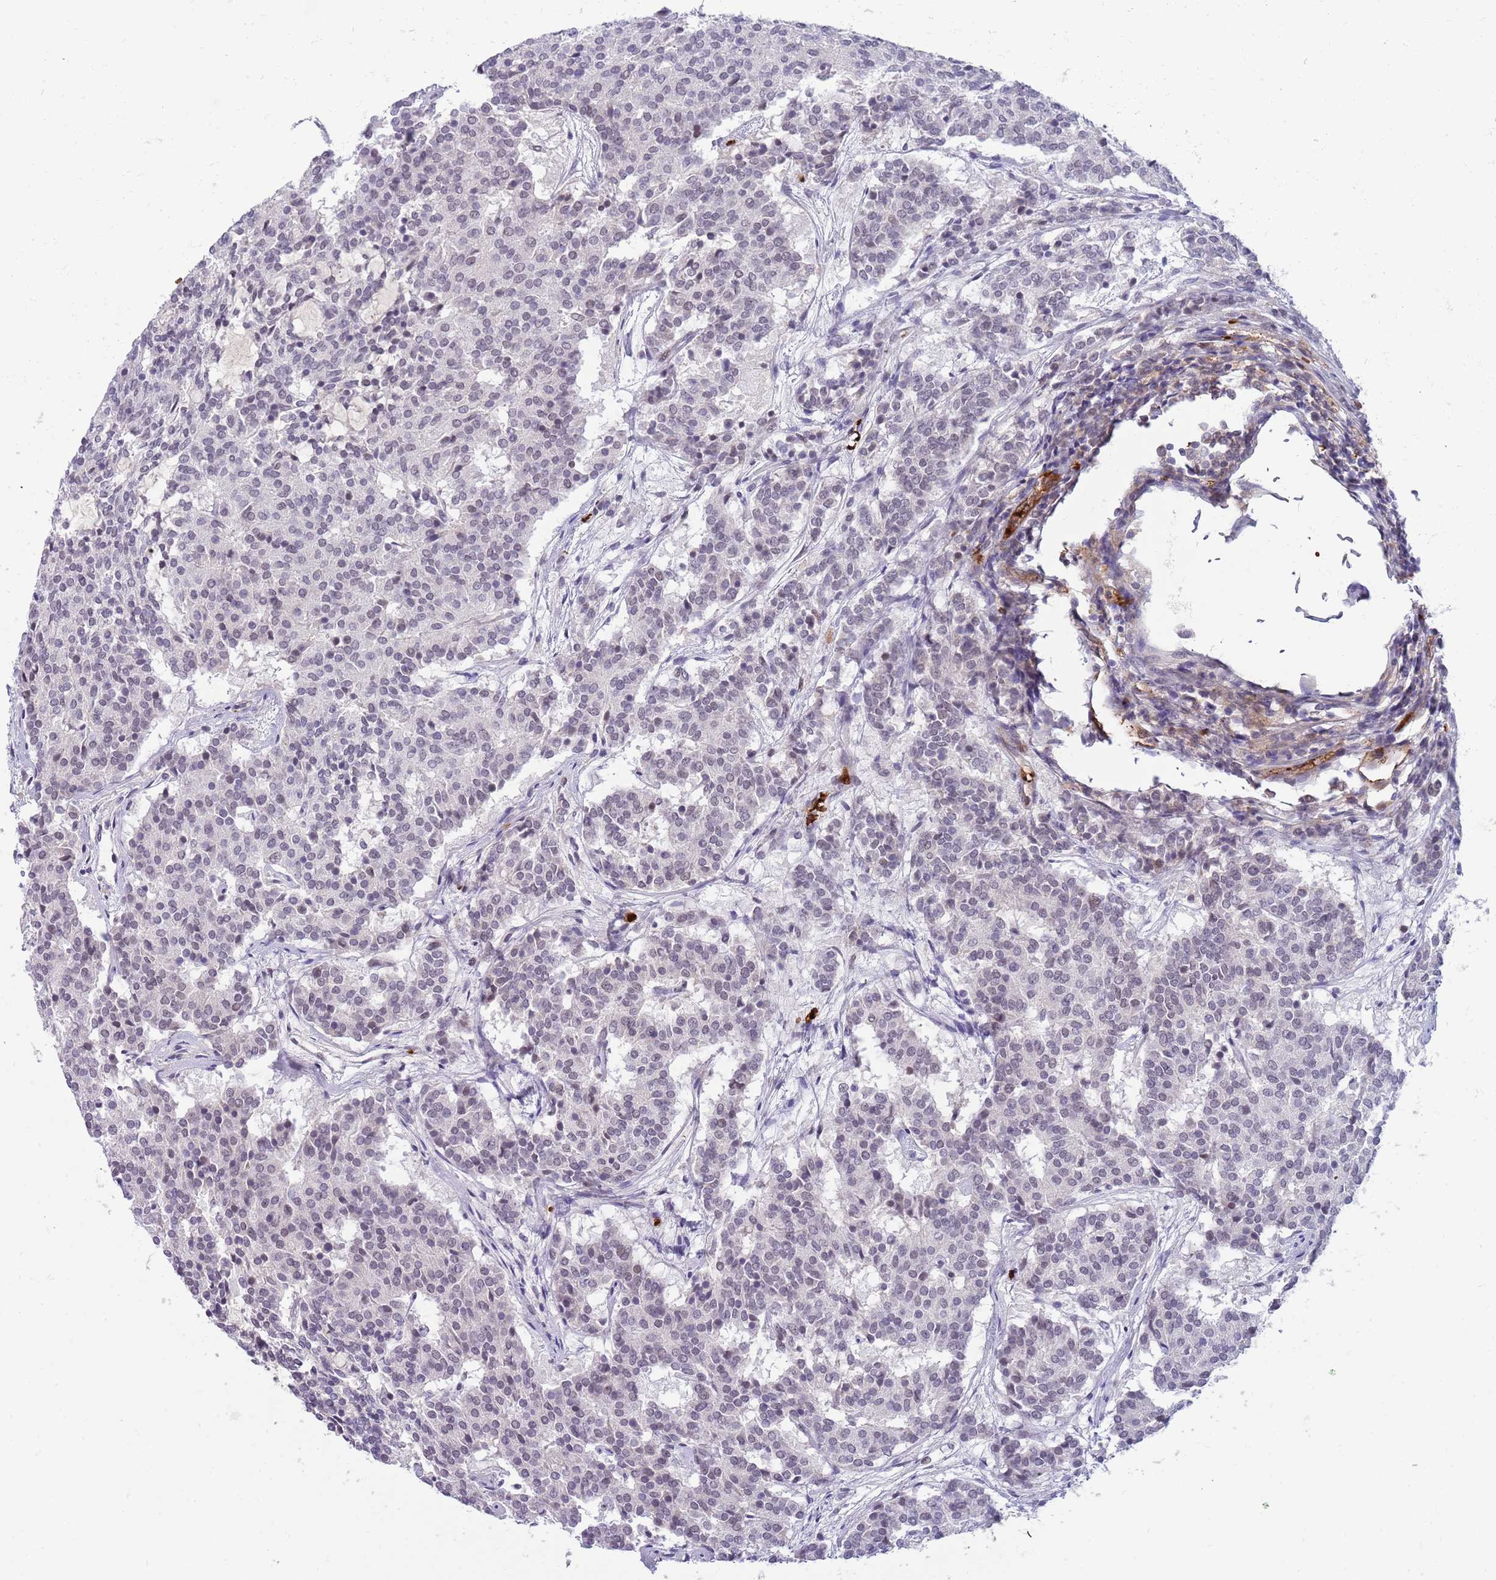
{"staining": {"intensity": "weak", "quantity": "25%-75%", "location": "nuclear"}, "tissue": "carcinoid", "cell_type": "Tumor cells", "image_type": "cancer", "snomed": [{"axis": "morphology", "description": "Carcinoid, malignant, NOS"}, {"axis": "topography", "description": "Pancreas"}], "caption": "Immunohistochemical staining of carcinoid (malignant) demonstrates low levels of weak nuclear positivity in about 25%-75% of tumor cells.", "gene": "LYPD6B", "patient": {"sex": "female", "age": 54}}